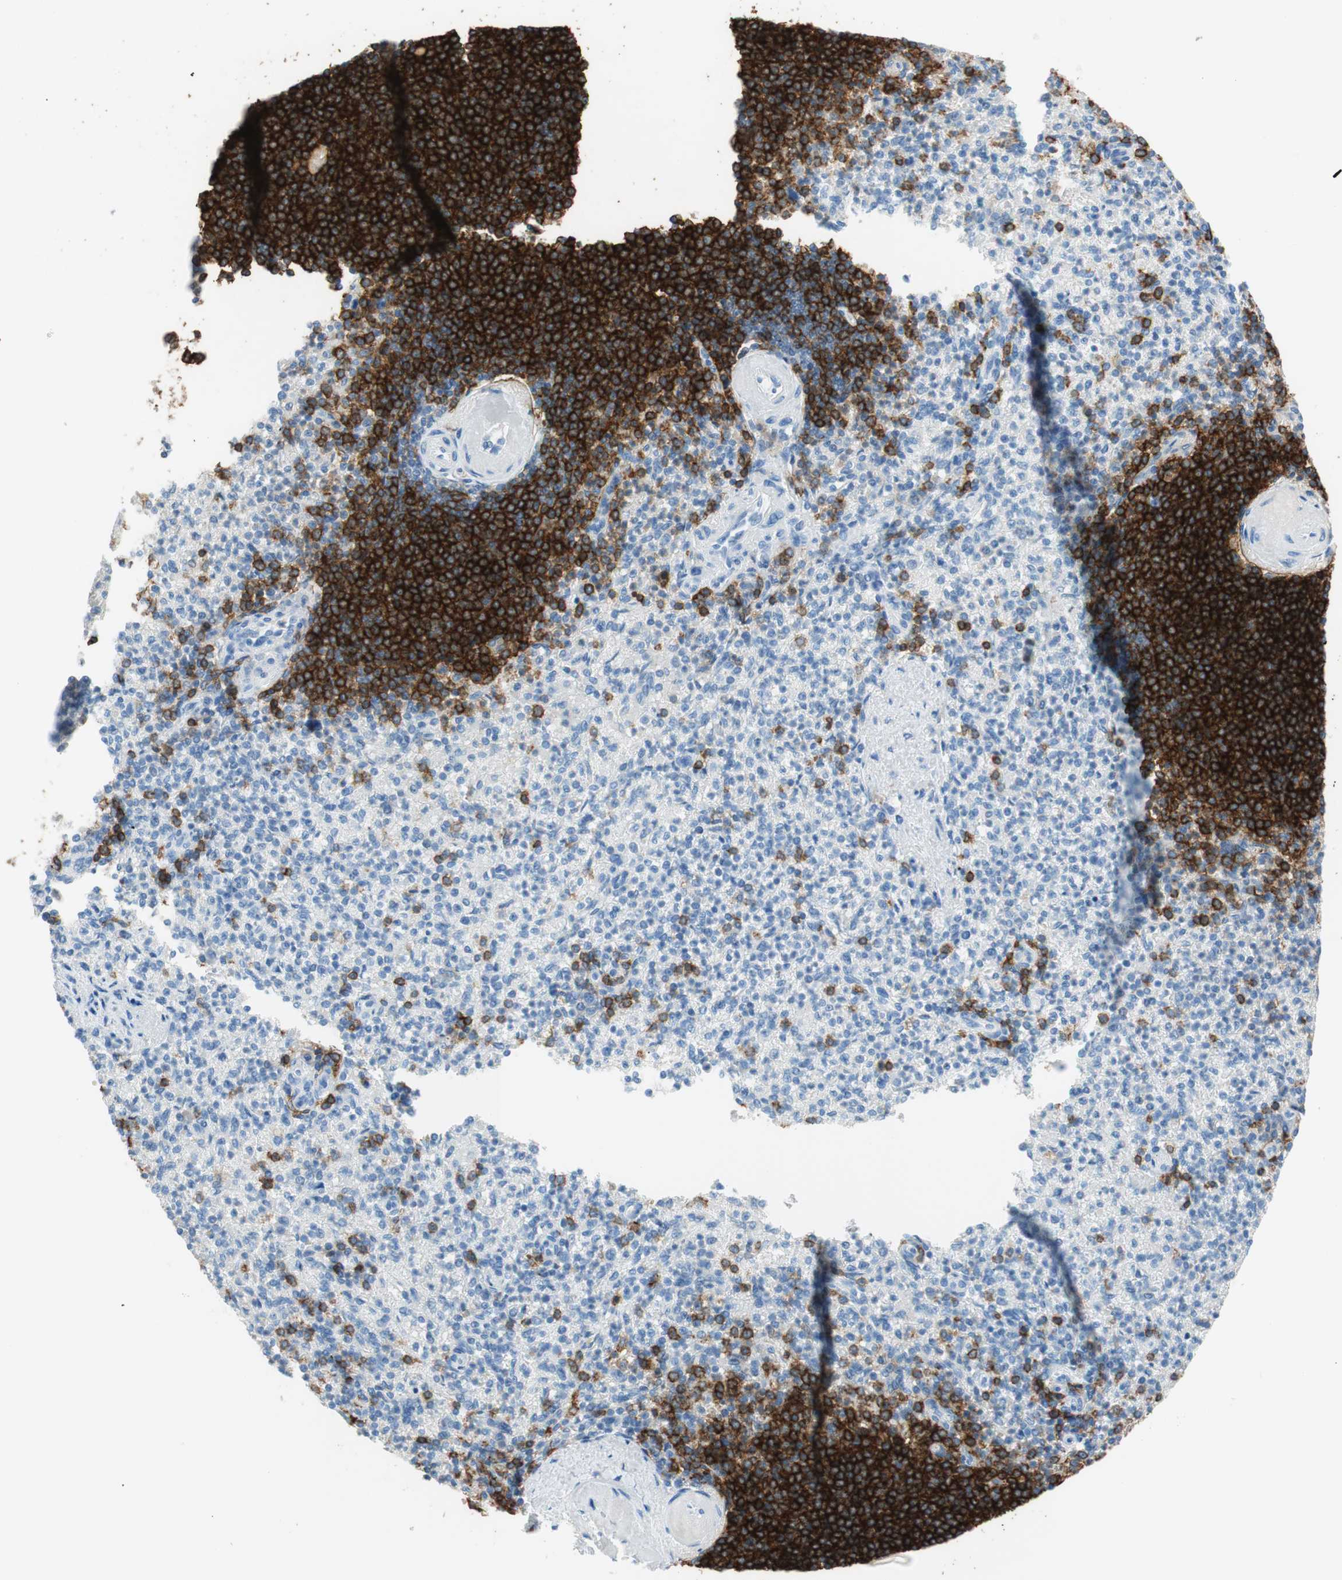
{"staining": {"intensity": "strong", "quantity": "<25%", "location": "cytoplasmic/membranous"}, "tissue": "spleen", "cell_type": "Cells in red pulp", "image_type": "normal", "snomed": [{"axis": "morphology", "description": "Normal tissue, NOS"}, {"axis": "topography", "description": "Spleen"}], "caption": "Immunohistochemistry (IHC) staining of unremarkable spleen, which demonstrates medium levels of strong cytoplasmic/membranous expression in about <25% of cells in red pulp indicating strong cytoplasmic/membranous protein expression. The staining was performed using DAB (3,3'-diaminobenzidine) (brown) for protein detection and nuclei were counterstained in hematoxylin (blue).", "gene": "TNFRSF13C", "patient": {"sex": "female", "age": 74}}